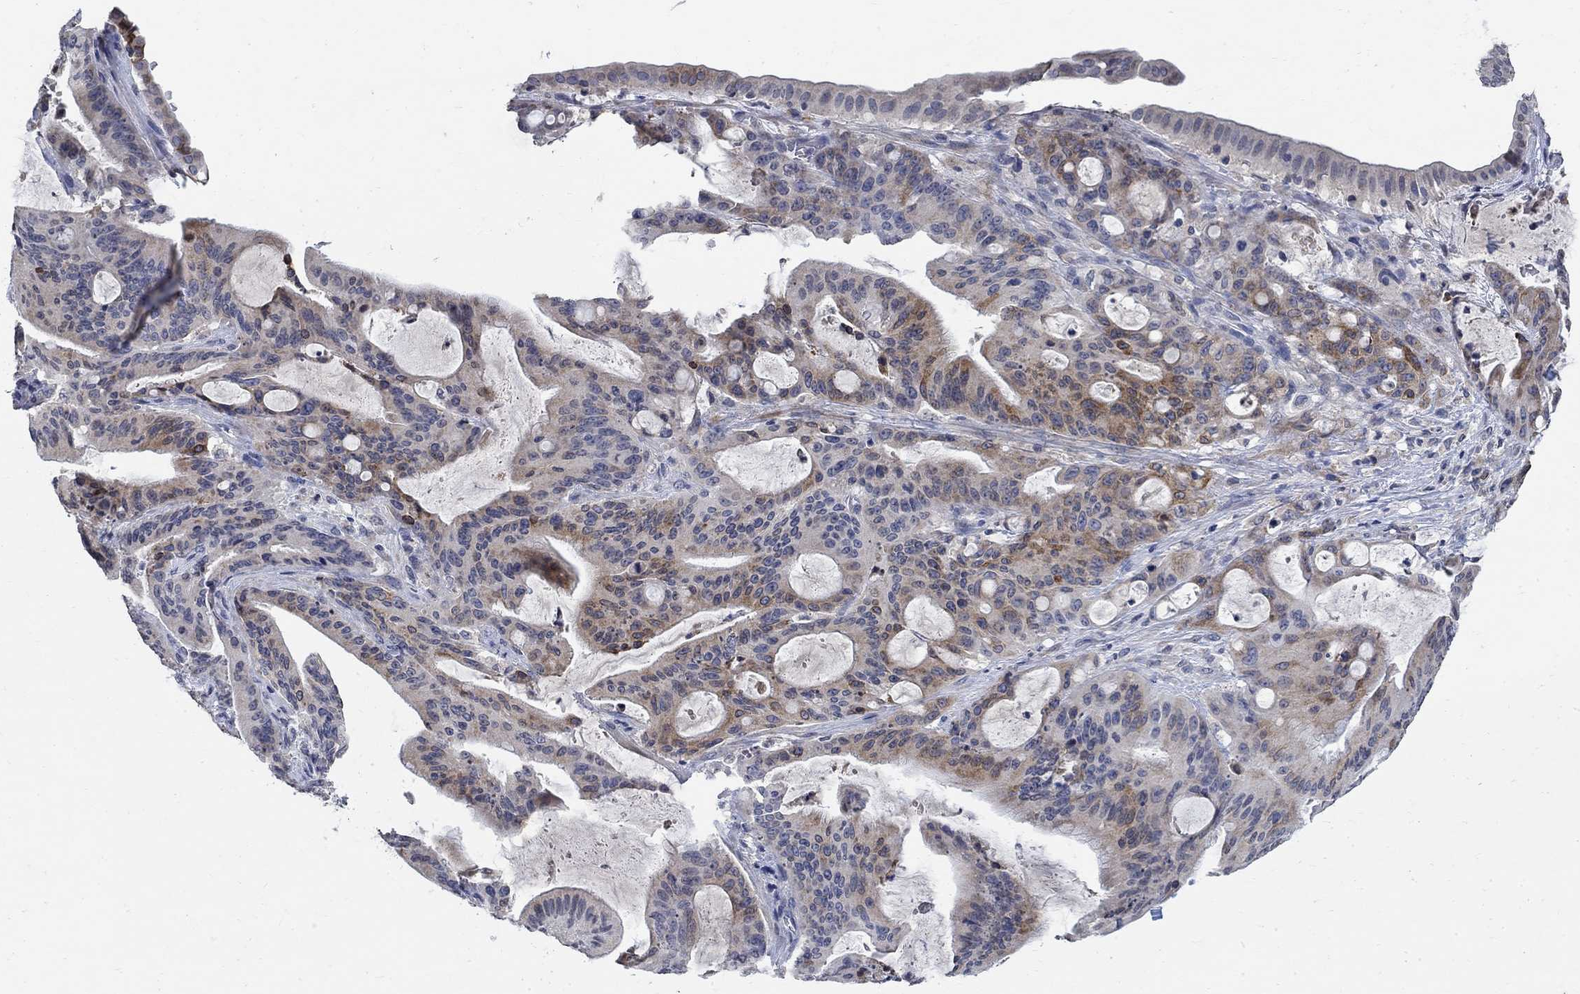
{"staining": {"intensity": "strong", "quantity": "<25%", "location": "cytoplasmic/membranous"}, "tissue": "liver cancer", "cell_type": "Tumor cells", "image_type": "cancer", "snomed": [{"axis": "morphology", "description": "Cholangiocarcinoma"}, {"axis": "topography", "description": "Liver"}], "caption": "Cholangiocarcinoma (liver) tissue displays strong cytoplasmic/membranous expression in about <25% of tumor cells, visualized by immunohistochemistry.", "gene": "TMEM169", "patient": {"sex": "female", "age": 73}}